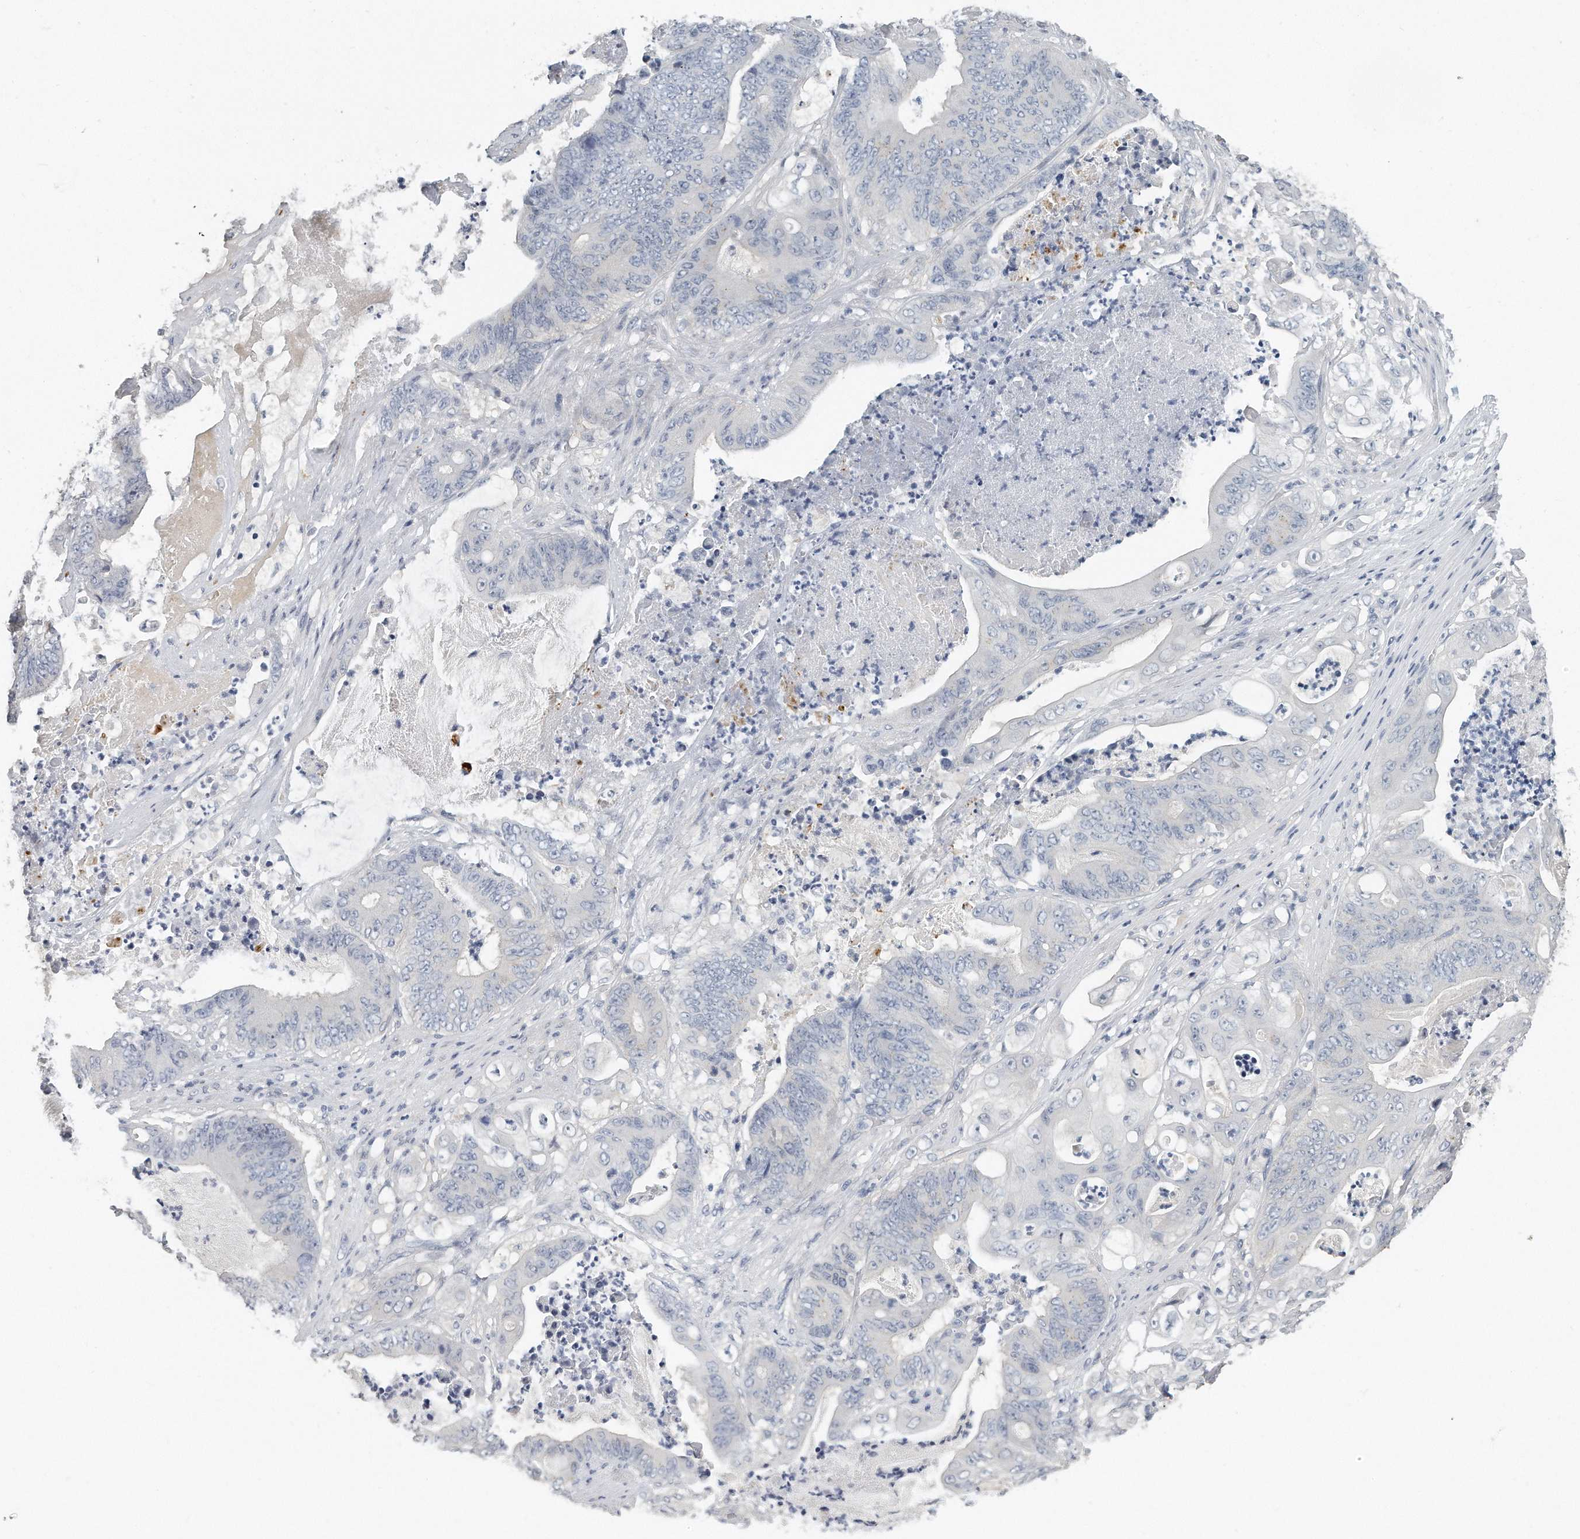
{"staining": {"intensity": "negative", "quantity": "none", "location": "none"}, "tissue": "stomach cancer", "cell_type": "Tumor cells", "image_type": "cancer", "snomed": [{"axis": "morphology", "description": "Adenocarcinoma, NOS"}, {"axis": "topography", "description": "Stomach"}], "caption": "High magnification brightfield microscopy of adenocarcinoma (stomach) stained with DAB (3,3'-diaminobenzidine) (brown) and counterstained with hematoxylin (blue): tumor cells show no significant expression.", "gene": "KLHL7", "patient": {"sex": "female", "age": 73}}